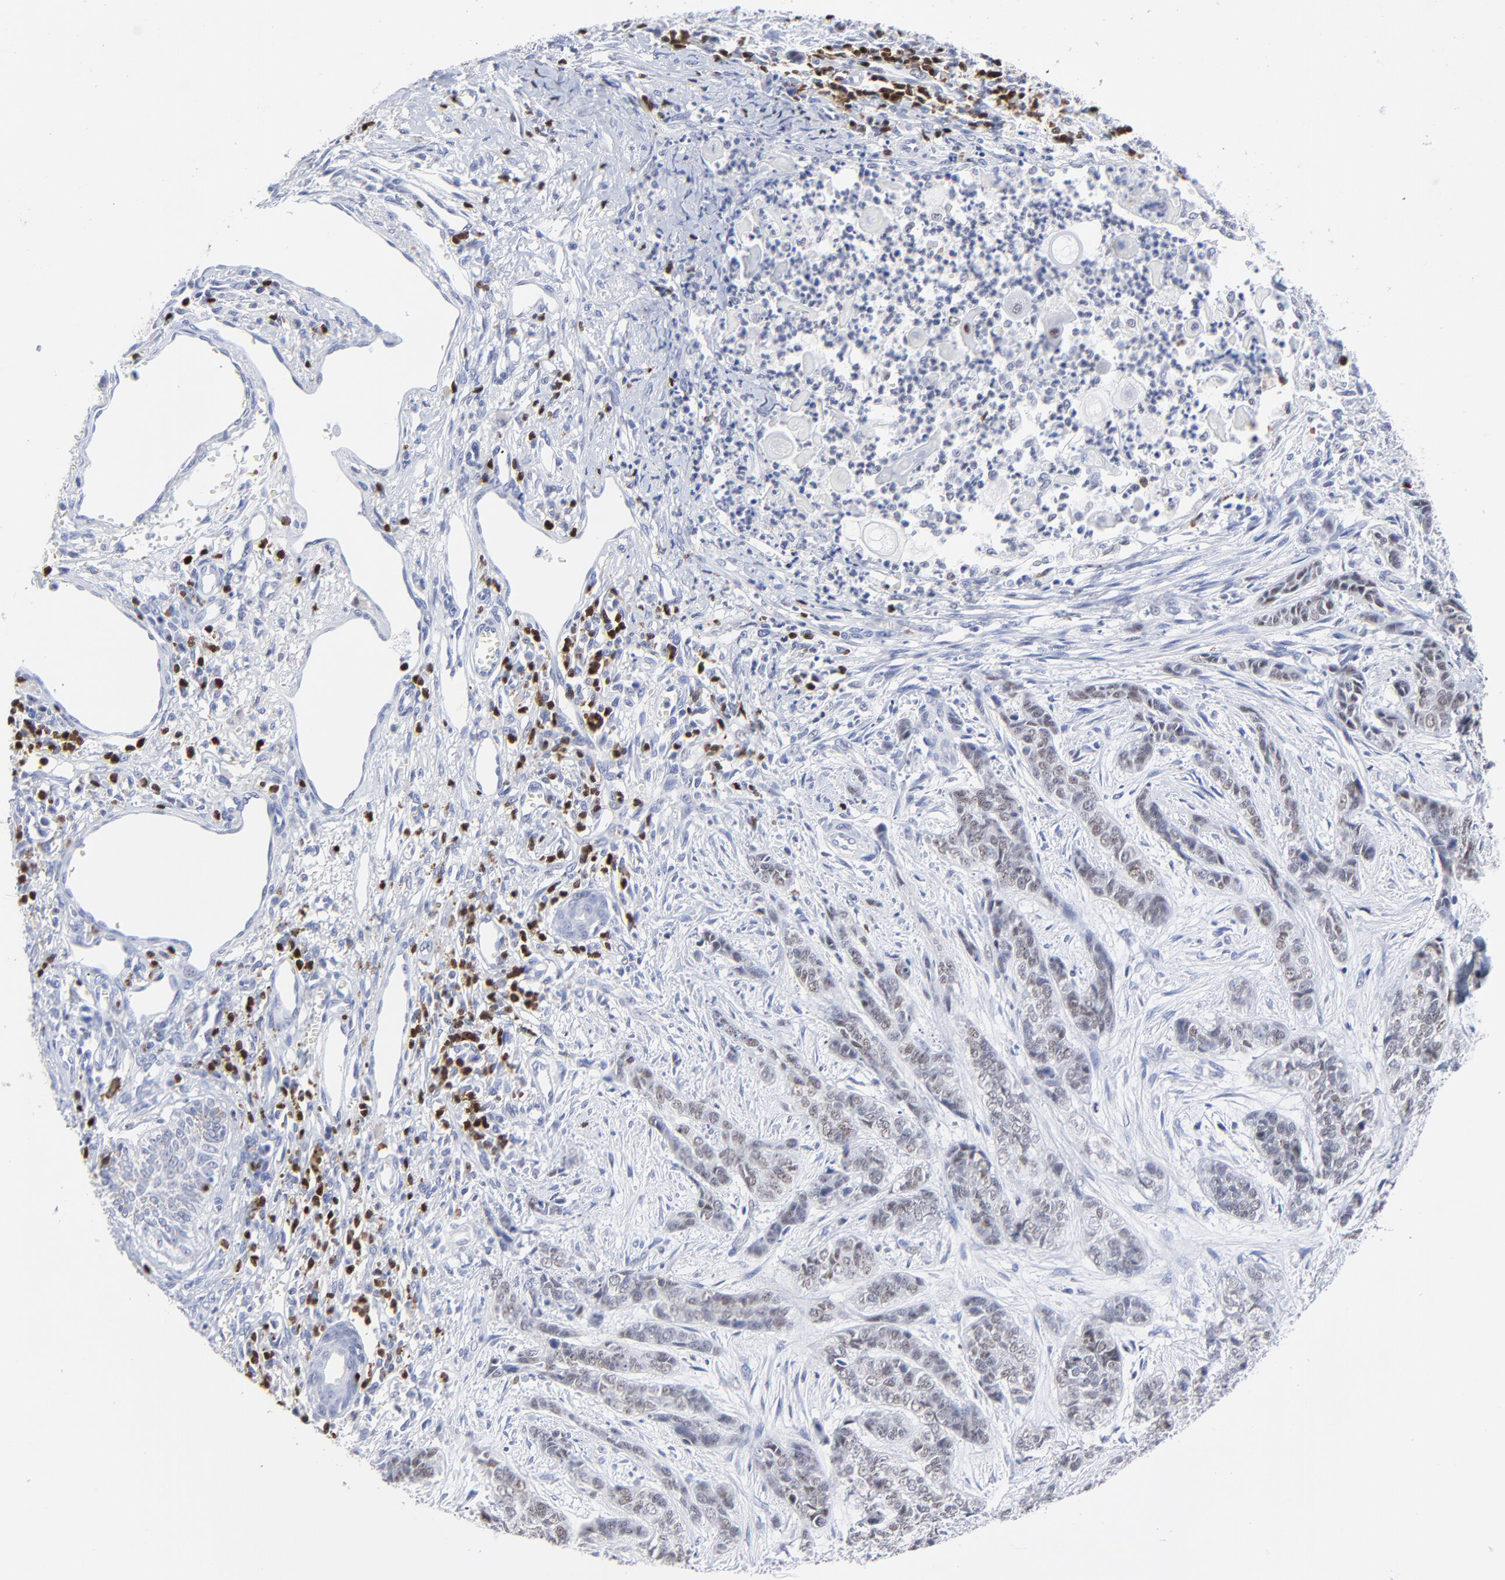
{"staining": {"intensity": "weak", "quantity": ">75%", "location": "nuclear"}, "tissue": "skin cancer", "cell_type": "Tumor cells", "image_type": "cancer", "snomed": [{"axis": "morphology", "description": "Basal cell carcinoma"}, {"axis": "topography", "description": "Skin"}], "caption": "Immunohistochemistry (IHC) (DAB) staining of skin cancer reveals weak nuclear protein staining in about >75% of tumor cells.", "gene": "ZAP70", "patient": {"sex": "female", "age": 64}}